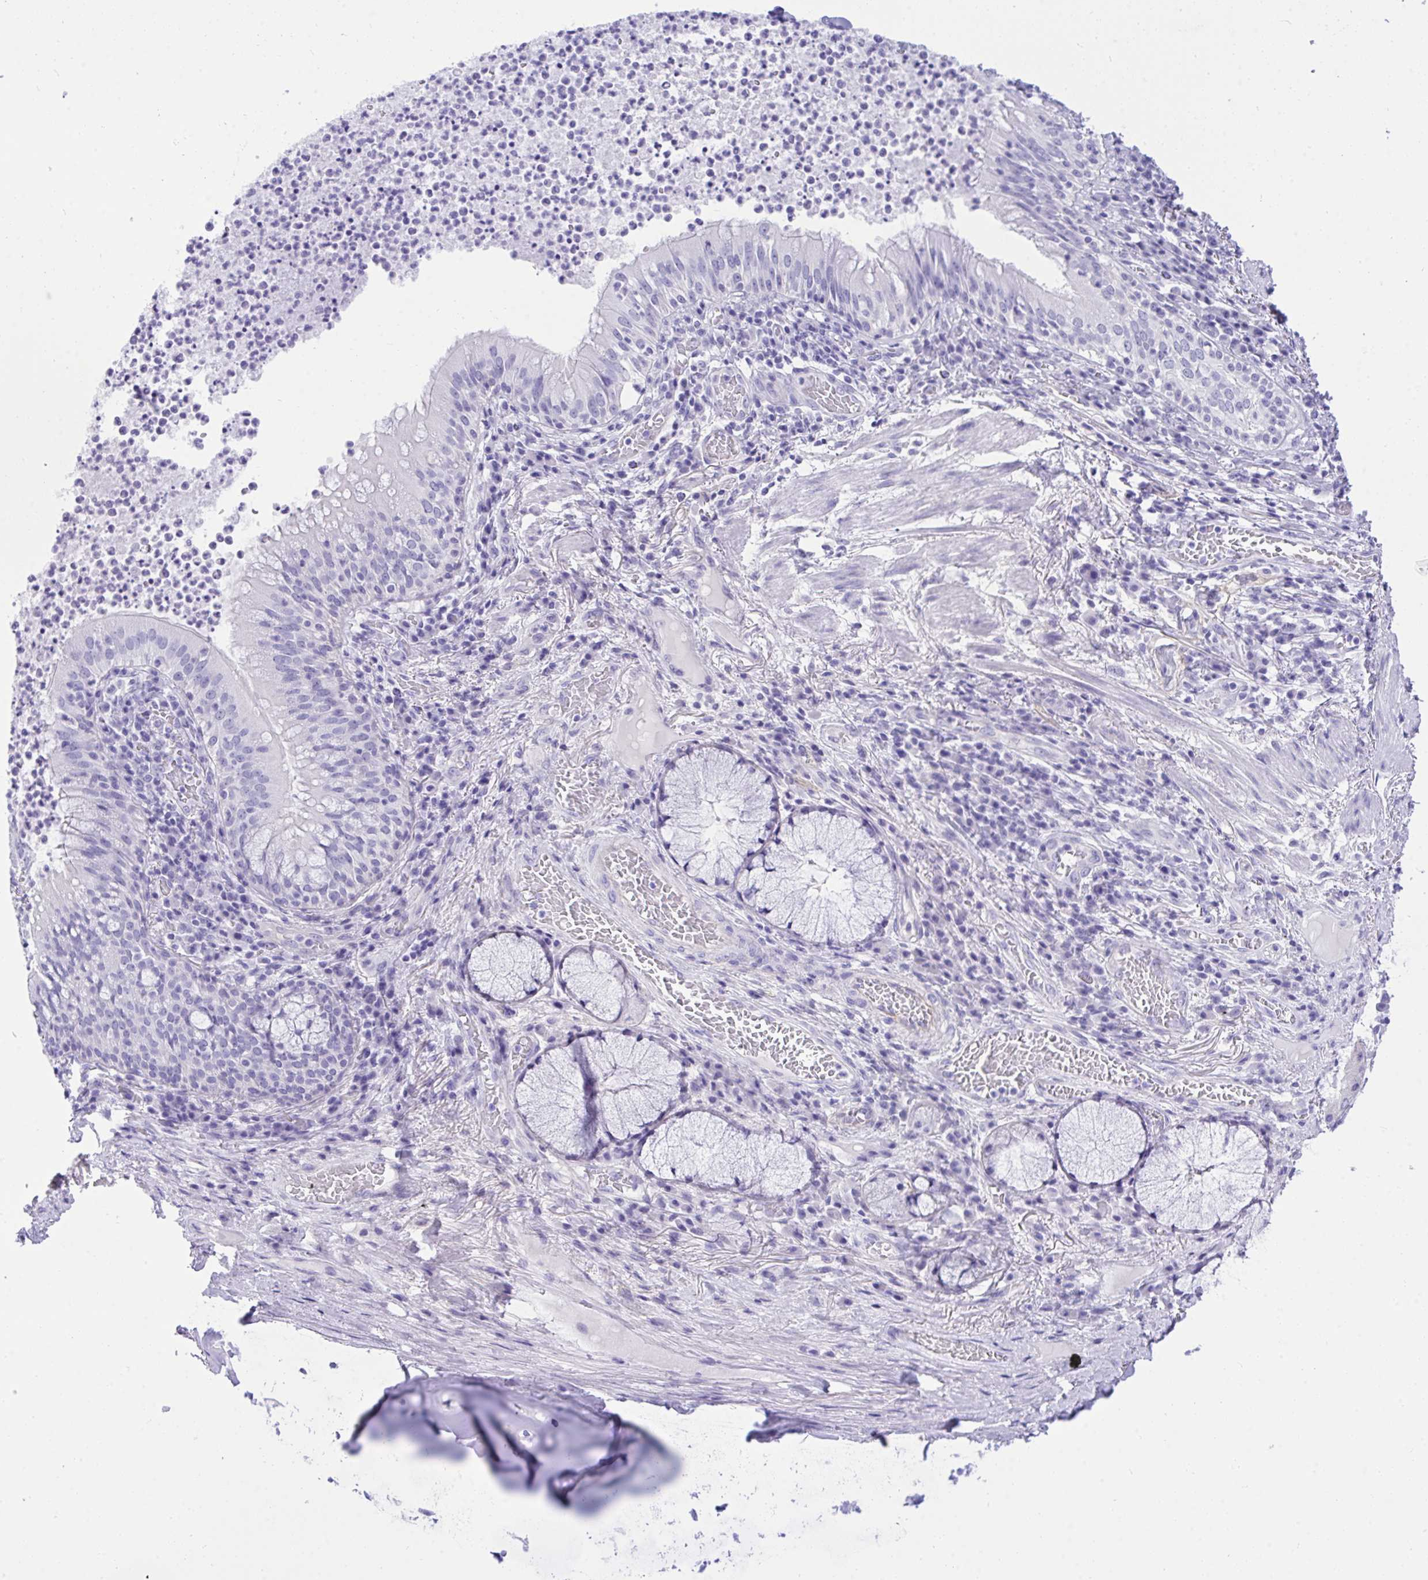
{"staining": {"intensity": "negative", "quantity": "none", "location": "none"}, "tissue": "bronchus", "cell_type": "Respiratory epithelial cells", "image_type": "normal", "snomed": [{"axis": "morphology", "description": "Normal tissue, NOS"}, {"axis": "topography", "description": "Lymph node"}, {"axis": "topography", "description": "Bronchus"}], "caption": "A micrograph of human bronchus is negative for staining in respiratory epithelial cells. (DAB immunohistochemistry (IHC) visualized using brightfield microscopy, high magnification).", "gene": "TLN2", "patient": {"sex": "male", "age": 56}}